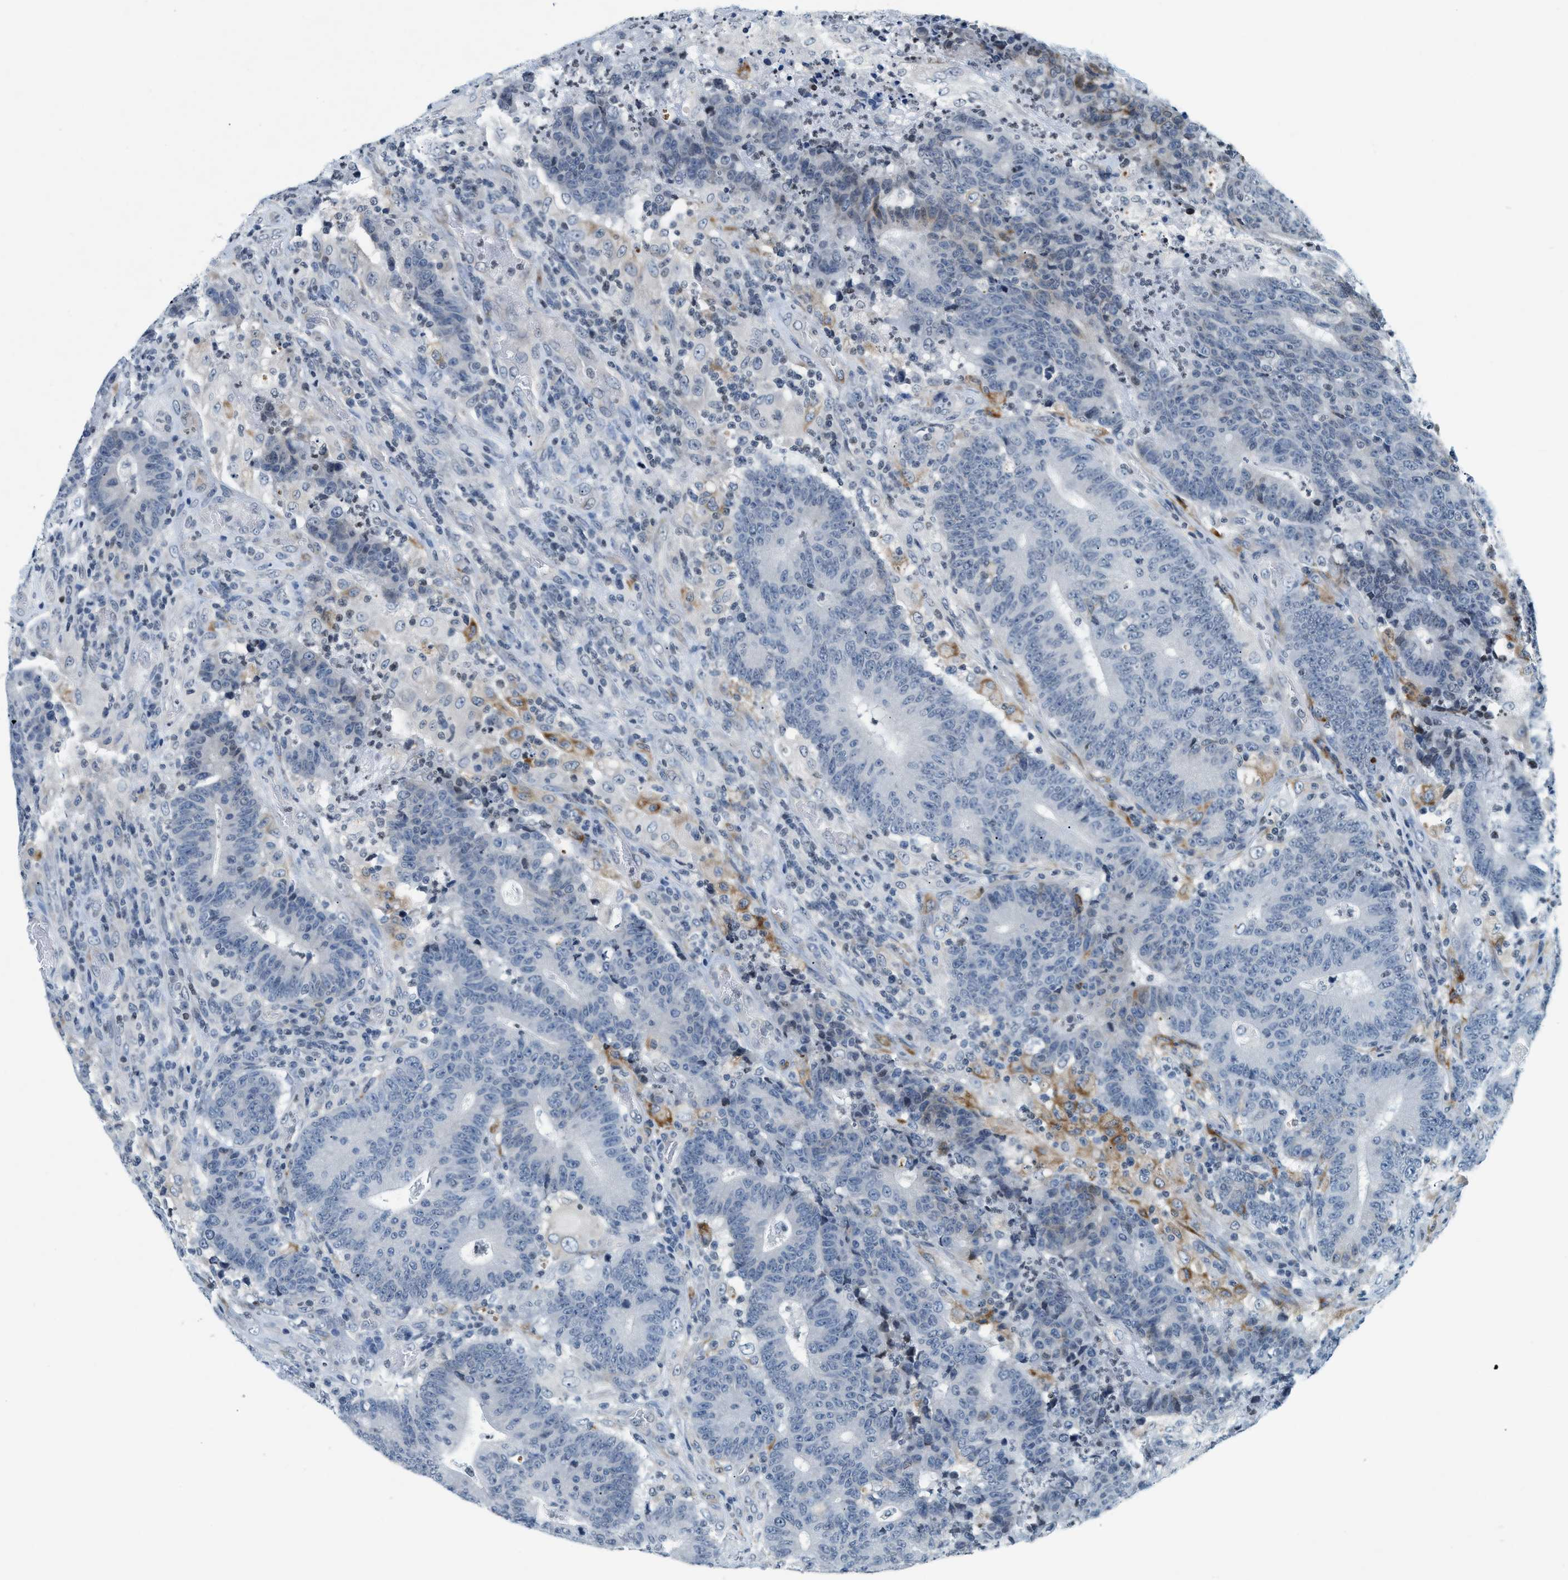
{"staining": {"intensity": "negative", "quantity": "none", "location": "none"}, "tissue": "colorectal cancer", "cell_type": "Tumor cells", "image_type": "cancer", "snomed": [{"axis": "morphology", "description": "Normal tissue, NOS"}, {"axis": "morphology", "description": "Adenocarcinoma, NOS"}, {"axis": "topography", "description": "Colon"}], "caption": "DAB immunohistochemical staining of human colorectal cancer (adenocarcinoma) exhibits no significant staining in tumor cells. (DAB (3,3'-diaminobenzidine) immunohistochemistry (IHC), high magnification).", "gene": "UVRAG", "patient": {"sex": "female", "age": 75}}